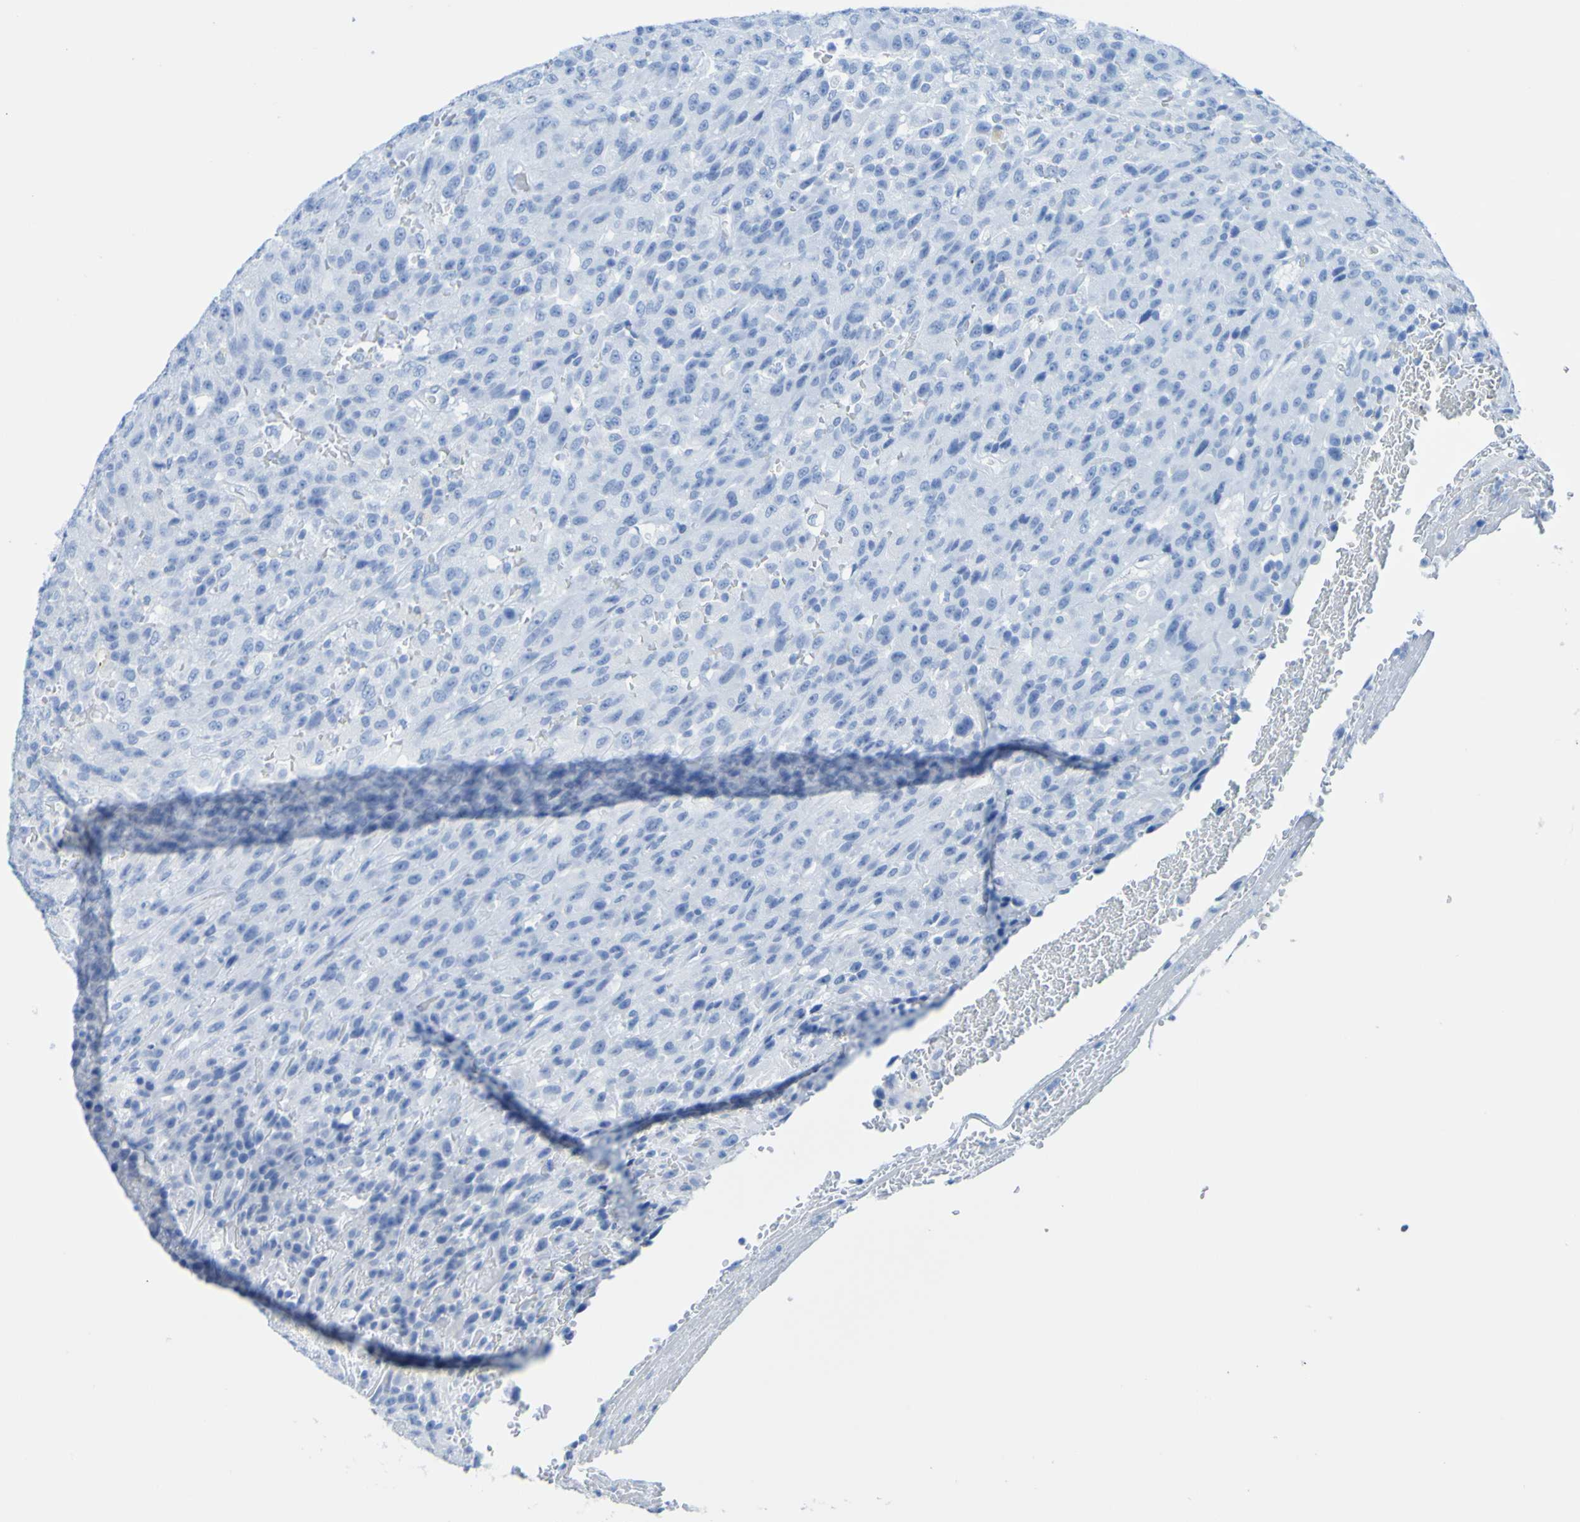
{"staining": {"intensity": "negative", "quantity": "none", "location": "none"}, "tissue": "urothelial cancer", "cell_type": "Tumor cells", "image_type": "cancer", "snomed": [{"axis": "morphology", "description": "Urothelial carcinoma, High grade"}, {"axis": "topography", "description": "Urinary bladder"}], "caption": "High magnification brightfield microscopy of high-grade urothelial carcinoma stained with DAB (3,3'-diaminobenzidine) (brown) and counterstained with hematoxylin (blue): tumor cells show no significant expression.", "gene": "ACMSD", "patient": {"sex": "male", "age": 66}}